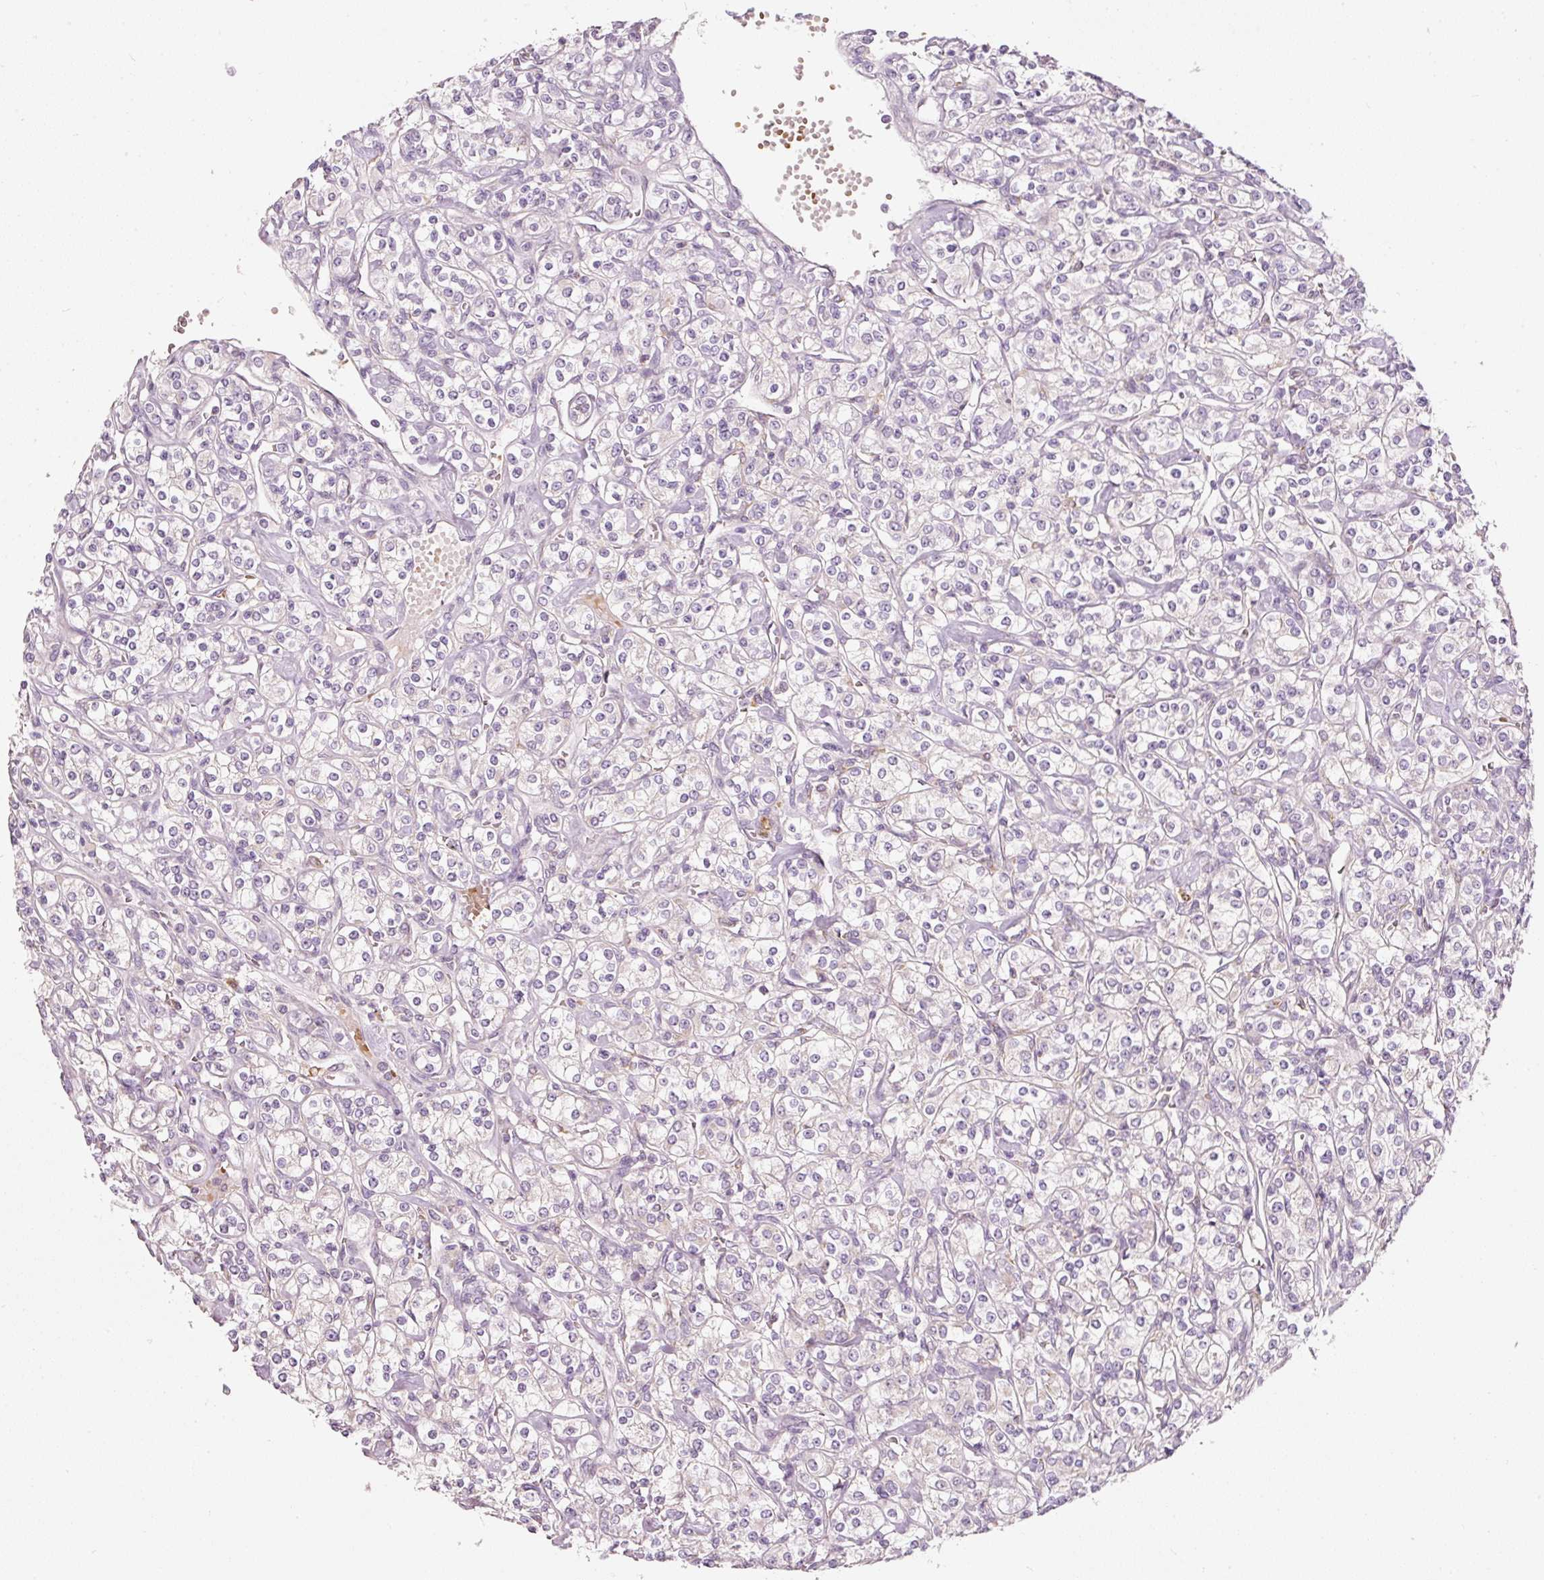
{"staining": {"intensity": "negative", "quantity": "none", "location": "none"}, "tissue": "renal cancer", "cell_type": "Tumor cells", "image_type": "cancer", "snomed": [{"axis": "morphology", "description": "Adenocarcinoma, NOS"}, {"axis": "topography", "description": "Kidney"}], "caption": "IHC histopathology image of neoplastic tissue: human renal cancer stained with DAB (3,3'-diaminobenzidine) displays no significant protein staining in tumor cells.", "gene": "KLHL21", "patient": {"sex": "male", "age": 77}}